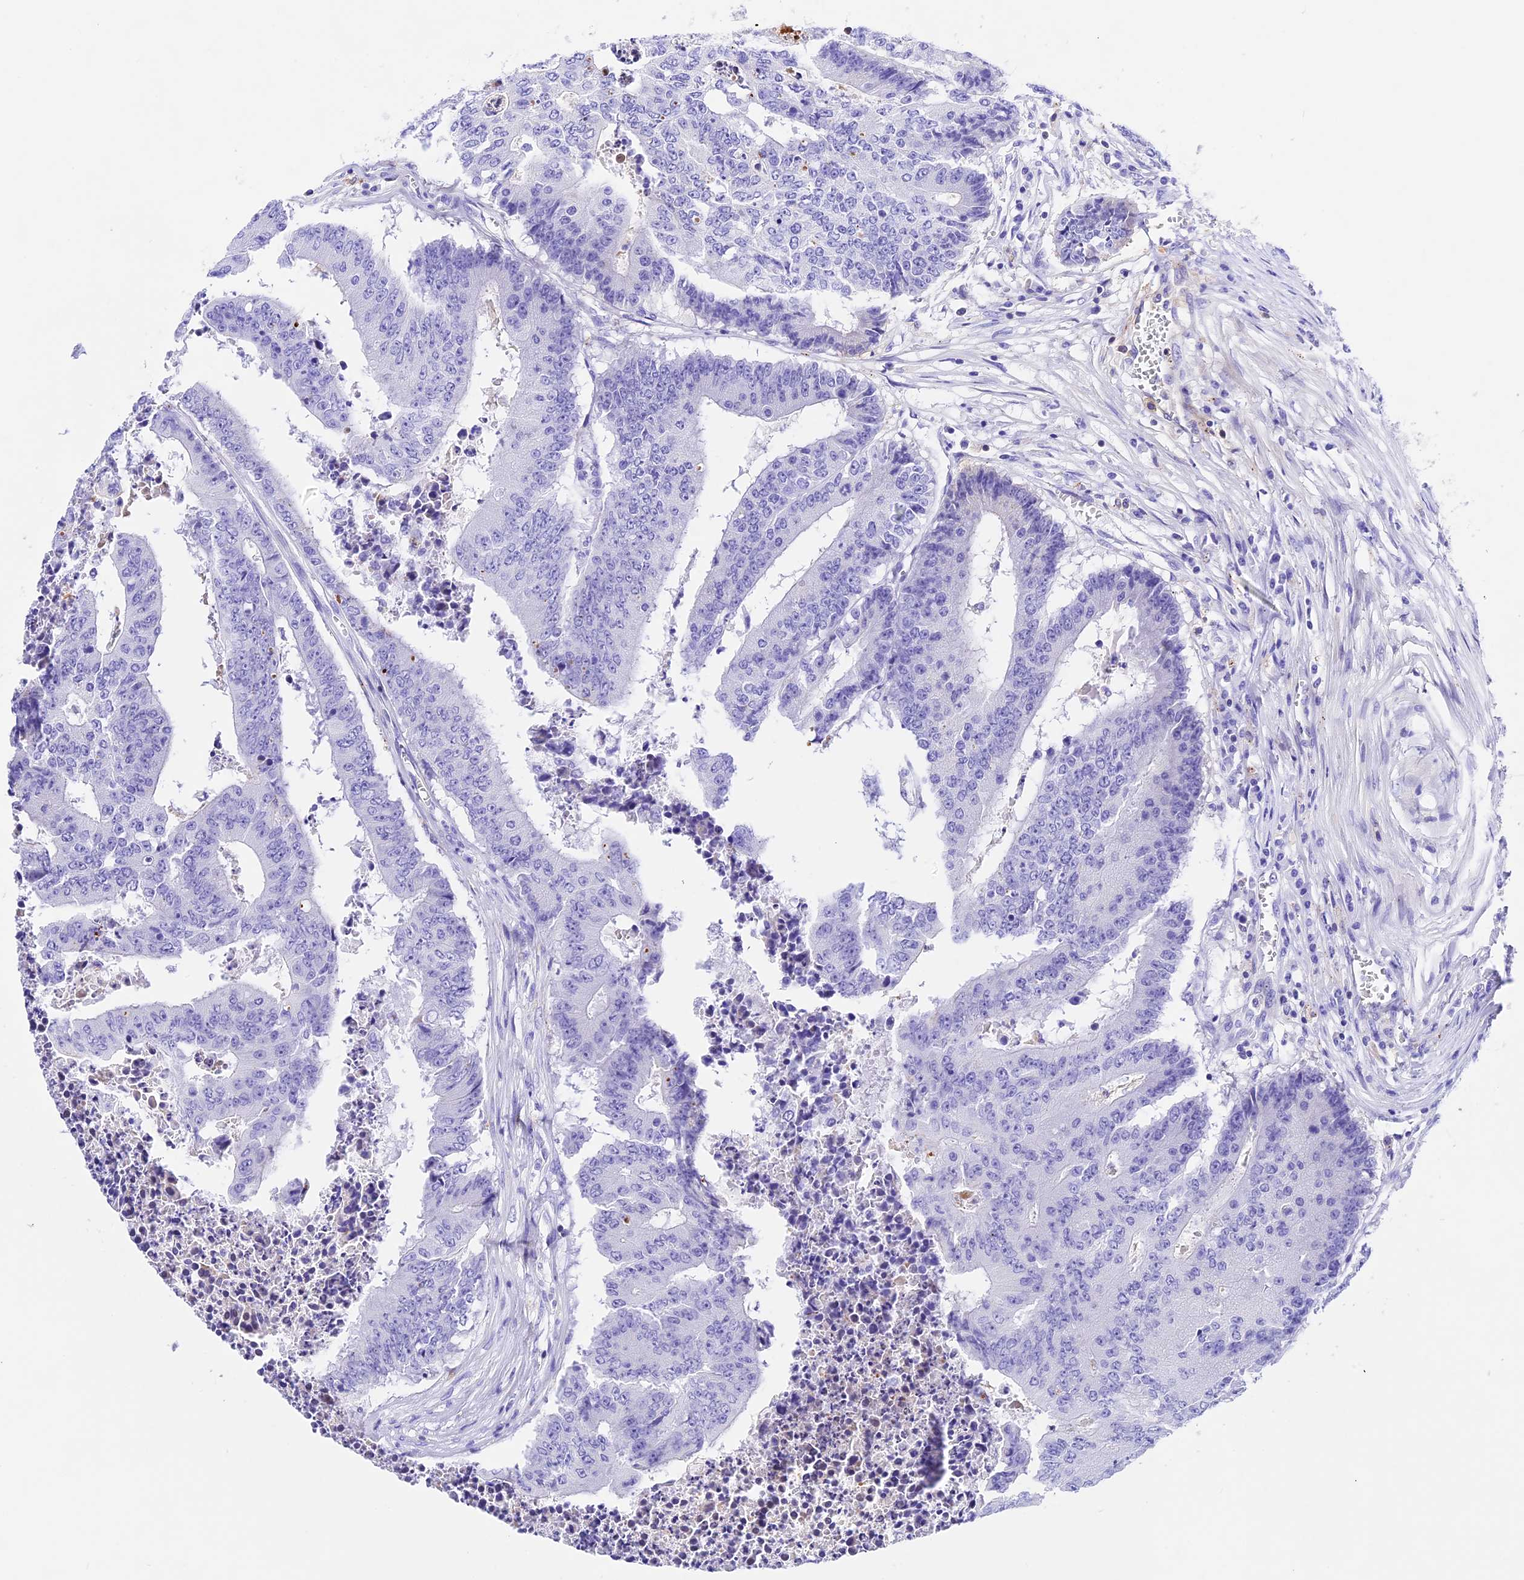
{"staining": {"intensity": "negative", "quantity": "none", "location": "none"}, "tissue": "colorectal cancer", "cell_type": "Tumor cells", "image_type": "cancer", "snomed": [{"axis": "morphology", "description": "Adenocarcinoma, NOS"}, {"axis": "topography", "description": "Colon"}], "caption": "Photomicrograph shows no significant protein staining in tumor cells of colorectal cancer (adenocarcinoma). The staining is performed using DAB (3,3'-diaminobenzidine) brown chromogen with nuclei counter-stained in using hematoxylin.", "gene": "PSG11", "patient": {"sex": "male", "age": 87}}